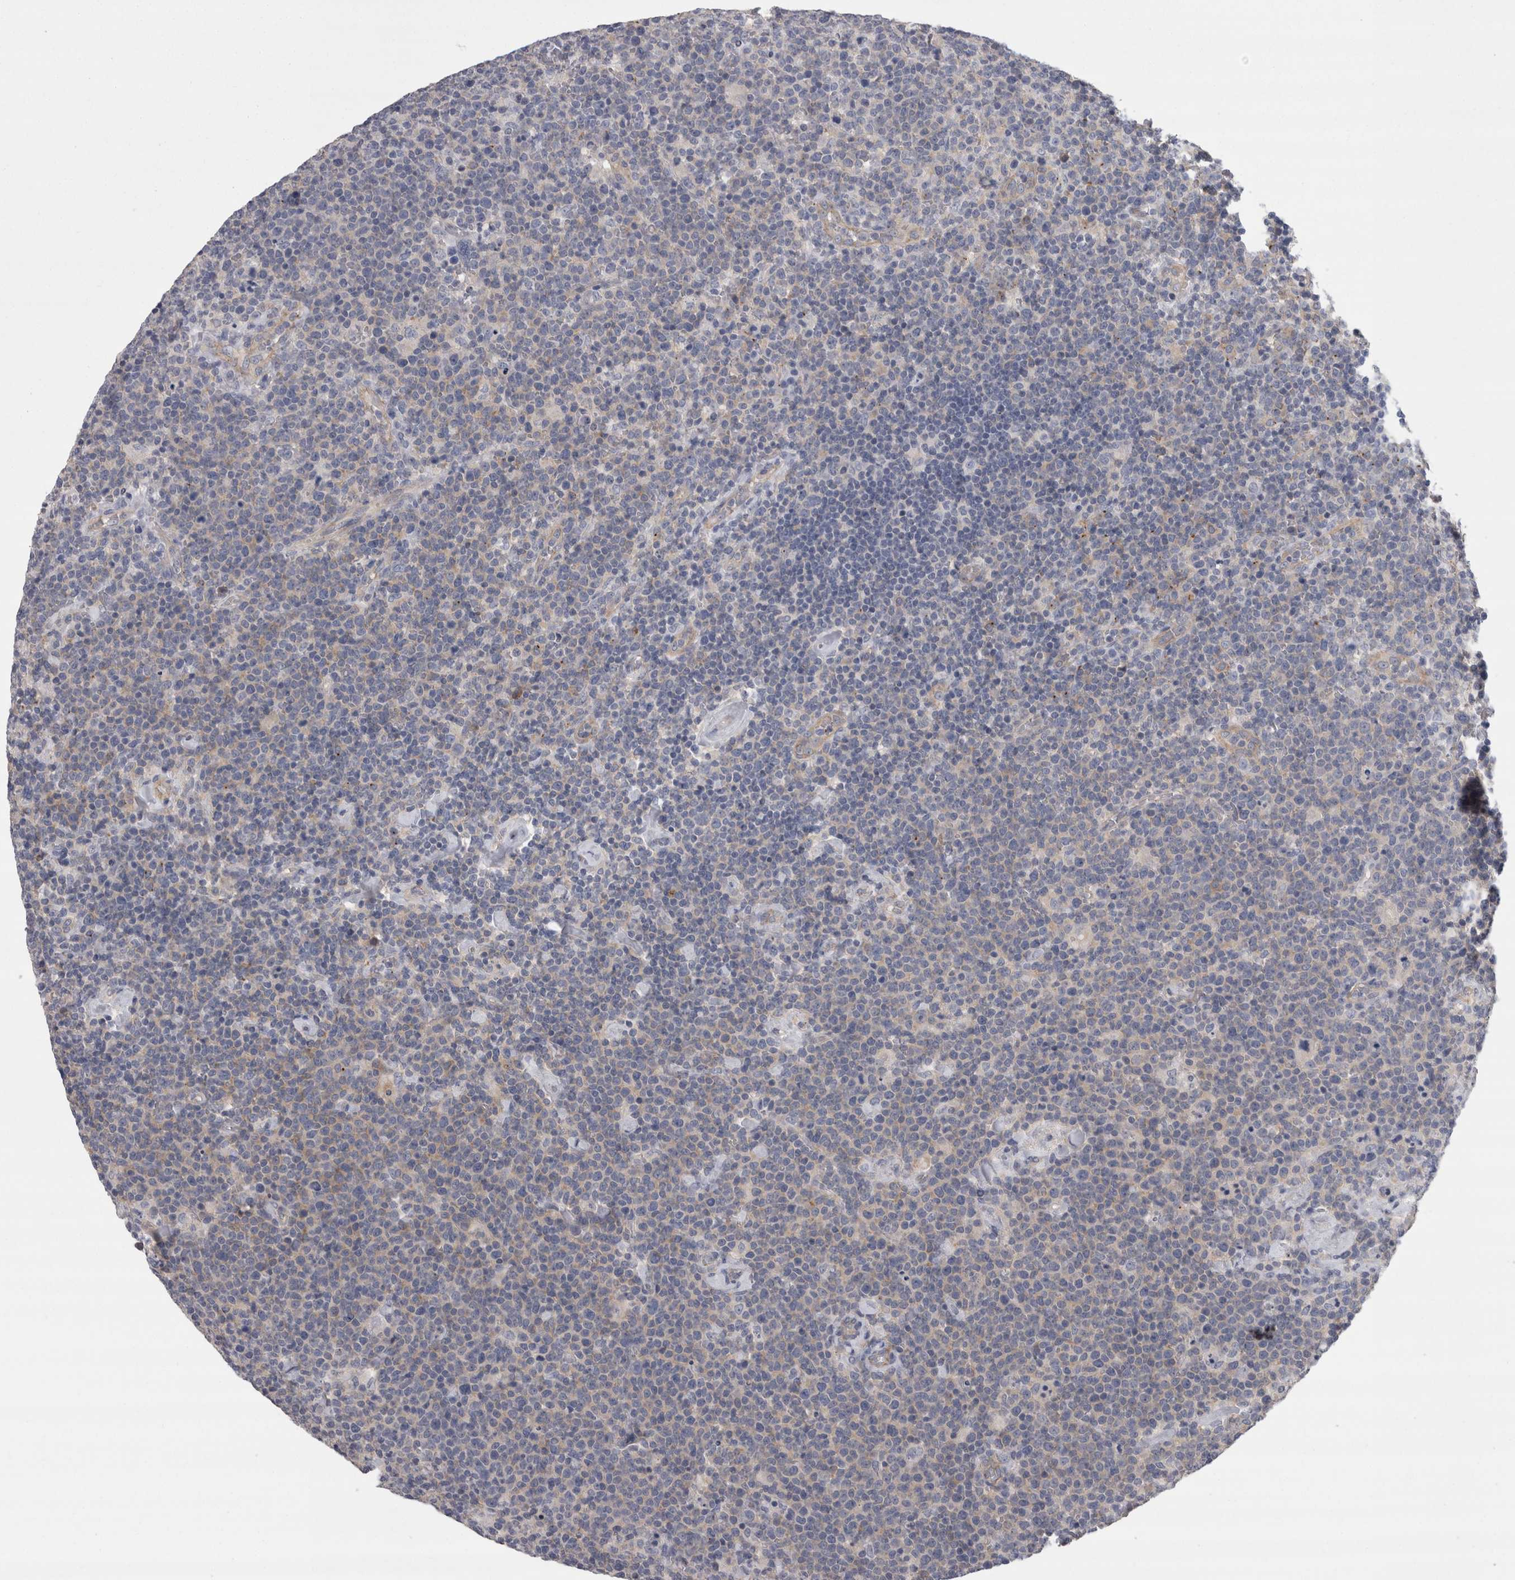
{"staining": {"intensity": "weak", "quantity": "<25%", "location": "cytoplasmic/membranous"}, "tissue": "lymphoma", "cell_type": "Tumor cells", "image_type": "cancer", "snomed": [{"axis": "morphology", "description": "Malignant lymphoma, non-Hodgkin's type, High grade"}, {"axis": "topography", "description": "Lymph node"}], "caption": "Immunohistochemistry (IHC) of human malignant lymphoma, non-Hodgkin's type (high-grade) reveals no staining in tumor cells. (DAB (3,3'-diaminobenzidine) immunohistochemistry visualized using brightfield microscopy, high magnification).", "gene": "LYZL6", "patient": {"sex": "male", "age": 61}}